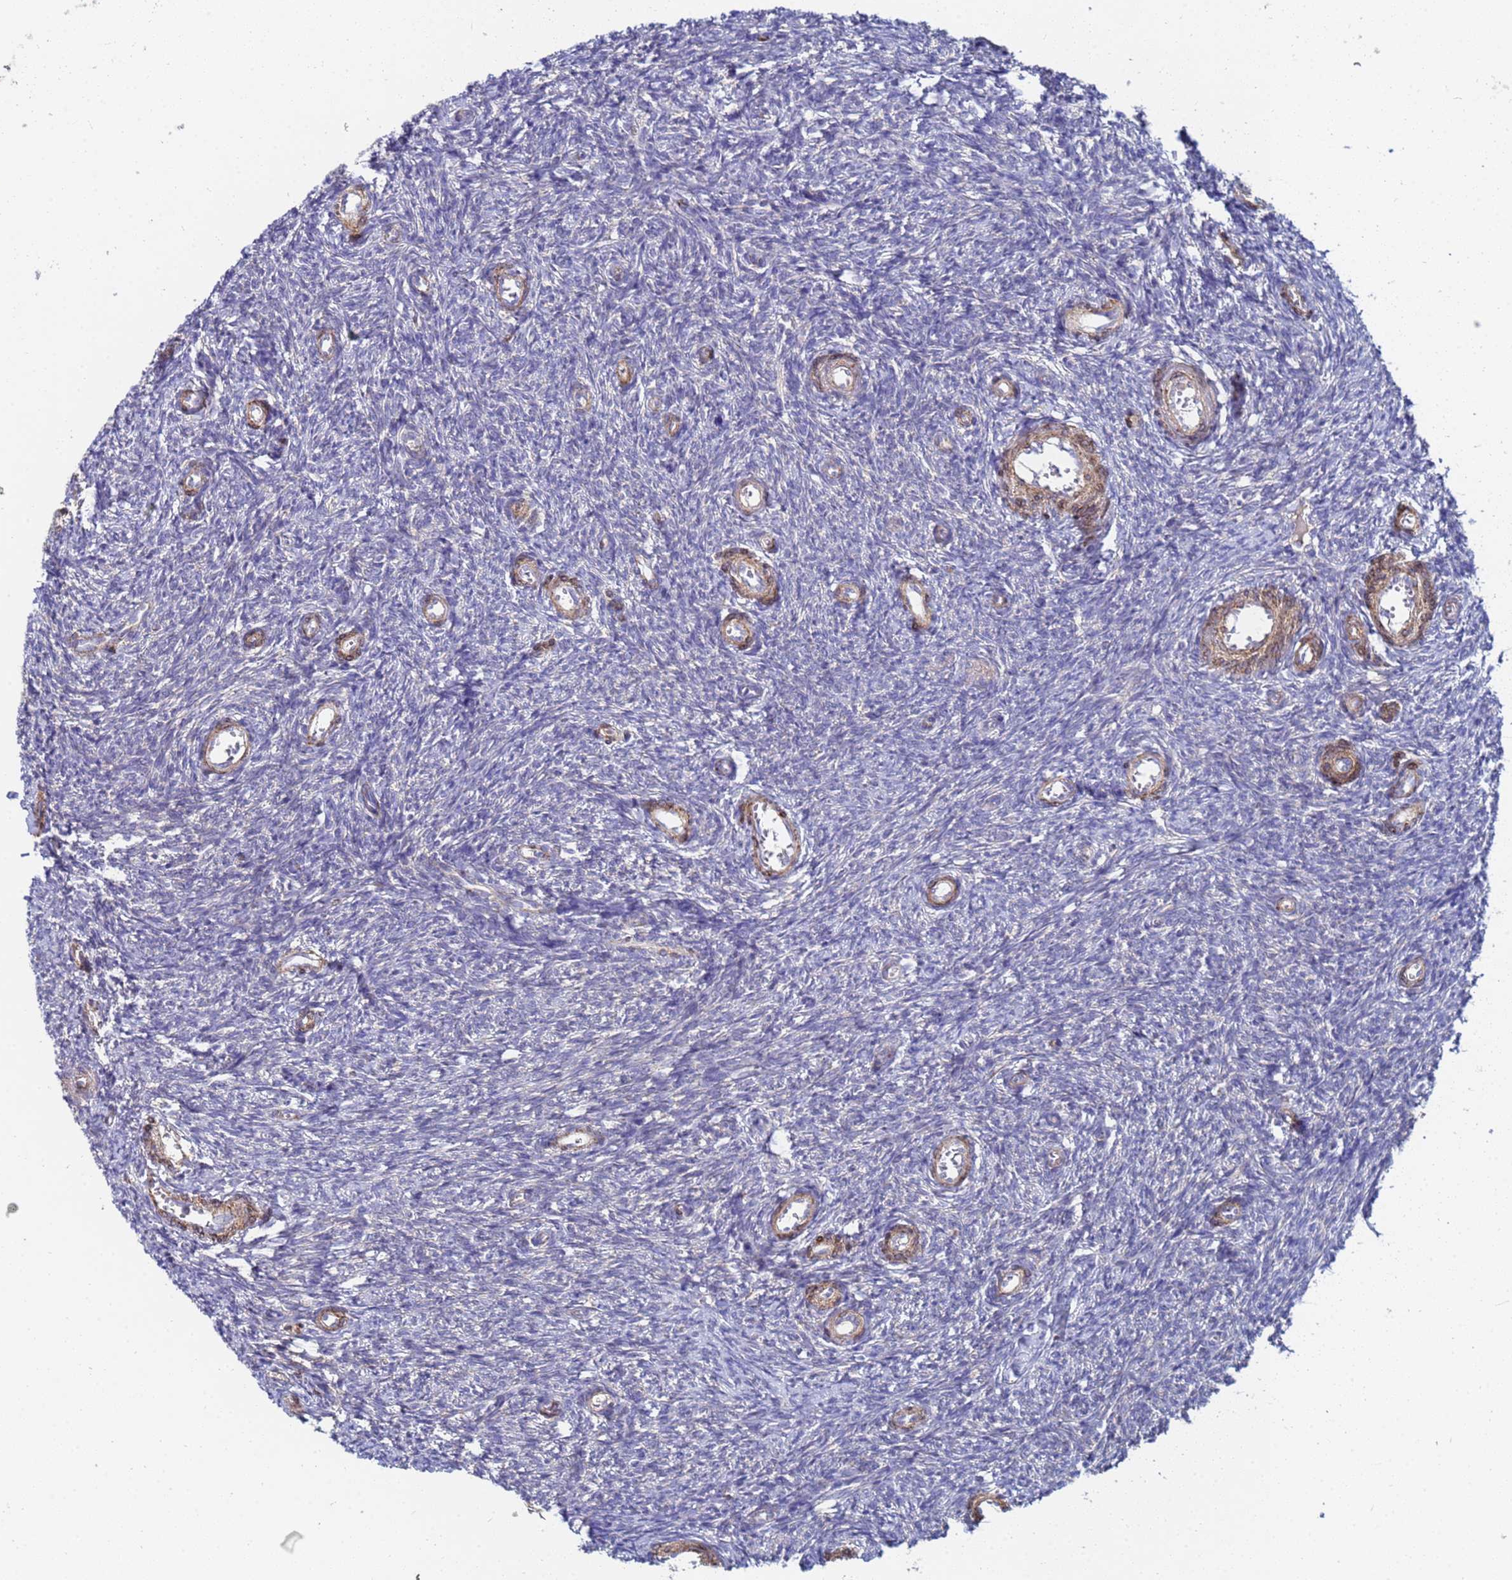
{"staining": {"intensity": "moderate", "quantity": ">75%", "location": "cytoplasmic/membranous"}, "tissue": "ovary", "cell_type": "Follicle cells", "image_type": "normal", "snomed": [{"axis": "morphology", "description": "Normal tissue, NOS"}, {"axis": "topography", "description": "Ovary"}], "caption": "Follicle cells reveal medium levels of moderate cytoplasmic/membranous positivity in approximately >75% of cells in normal human ovary. The protein is shown in brown color, while the nuclei are stained blue.", "gene": "C5orf34", "patient": {"sex": "female", "age": 44}}